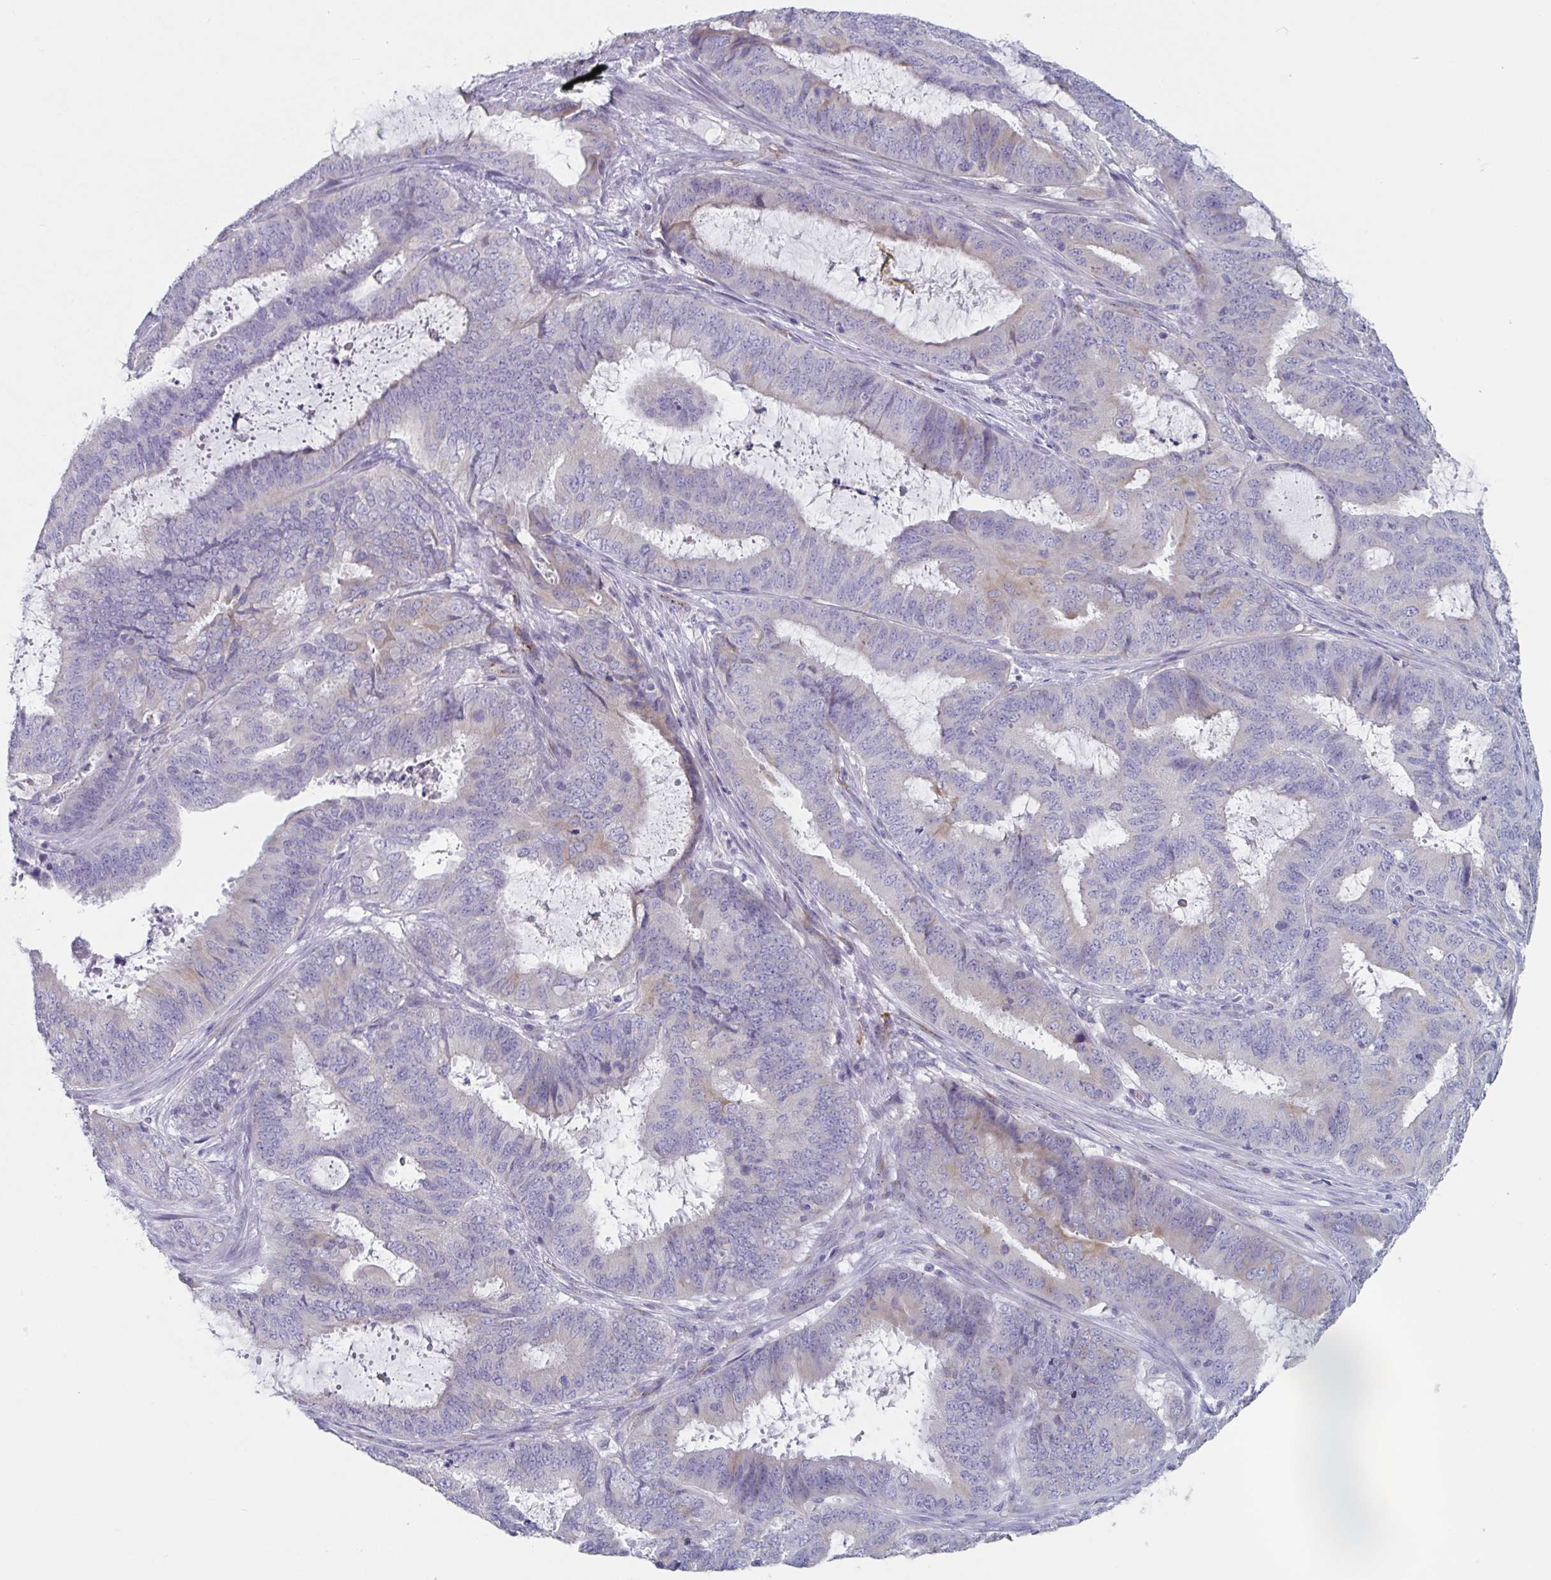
{"staining": {"intensity": "weak", "quantity": "<25%", "location": "cytoplasmic/membranous"}, "tissue": "endometrial cancer", "cell_type": "Tumor cells", "image_type": "cancer", "snomed": [{"axis": "morphology", "description": "Adenocarcinoma, NOS"}, {"axis": "topography", "description": "Endometrium"}], "caption": "Endometrial cancer (adenocarcinoma) was stained to show a protein in brown. There is no significant staining in tumor cells.", "gene": "ABHD16A", "patient": {"sex": "female", "age": 51}}